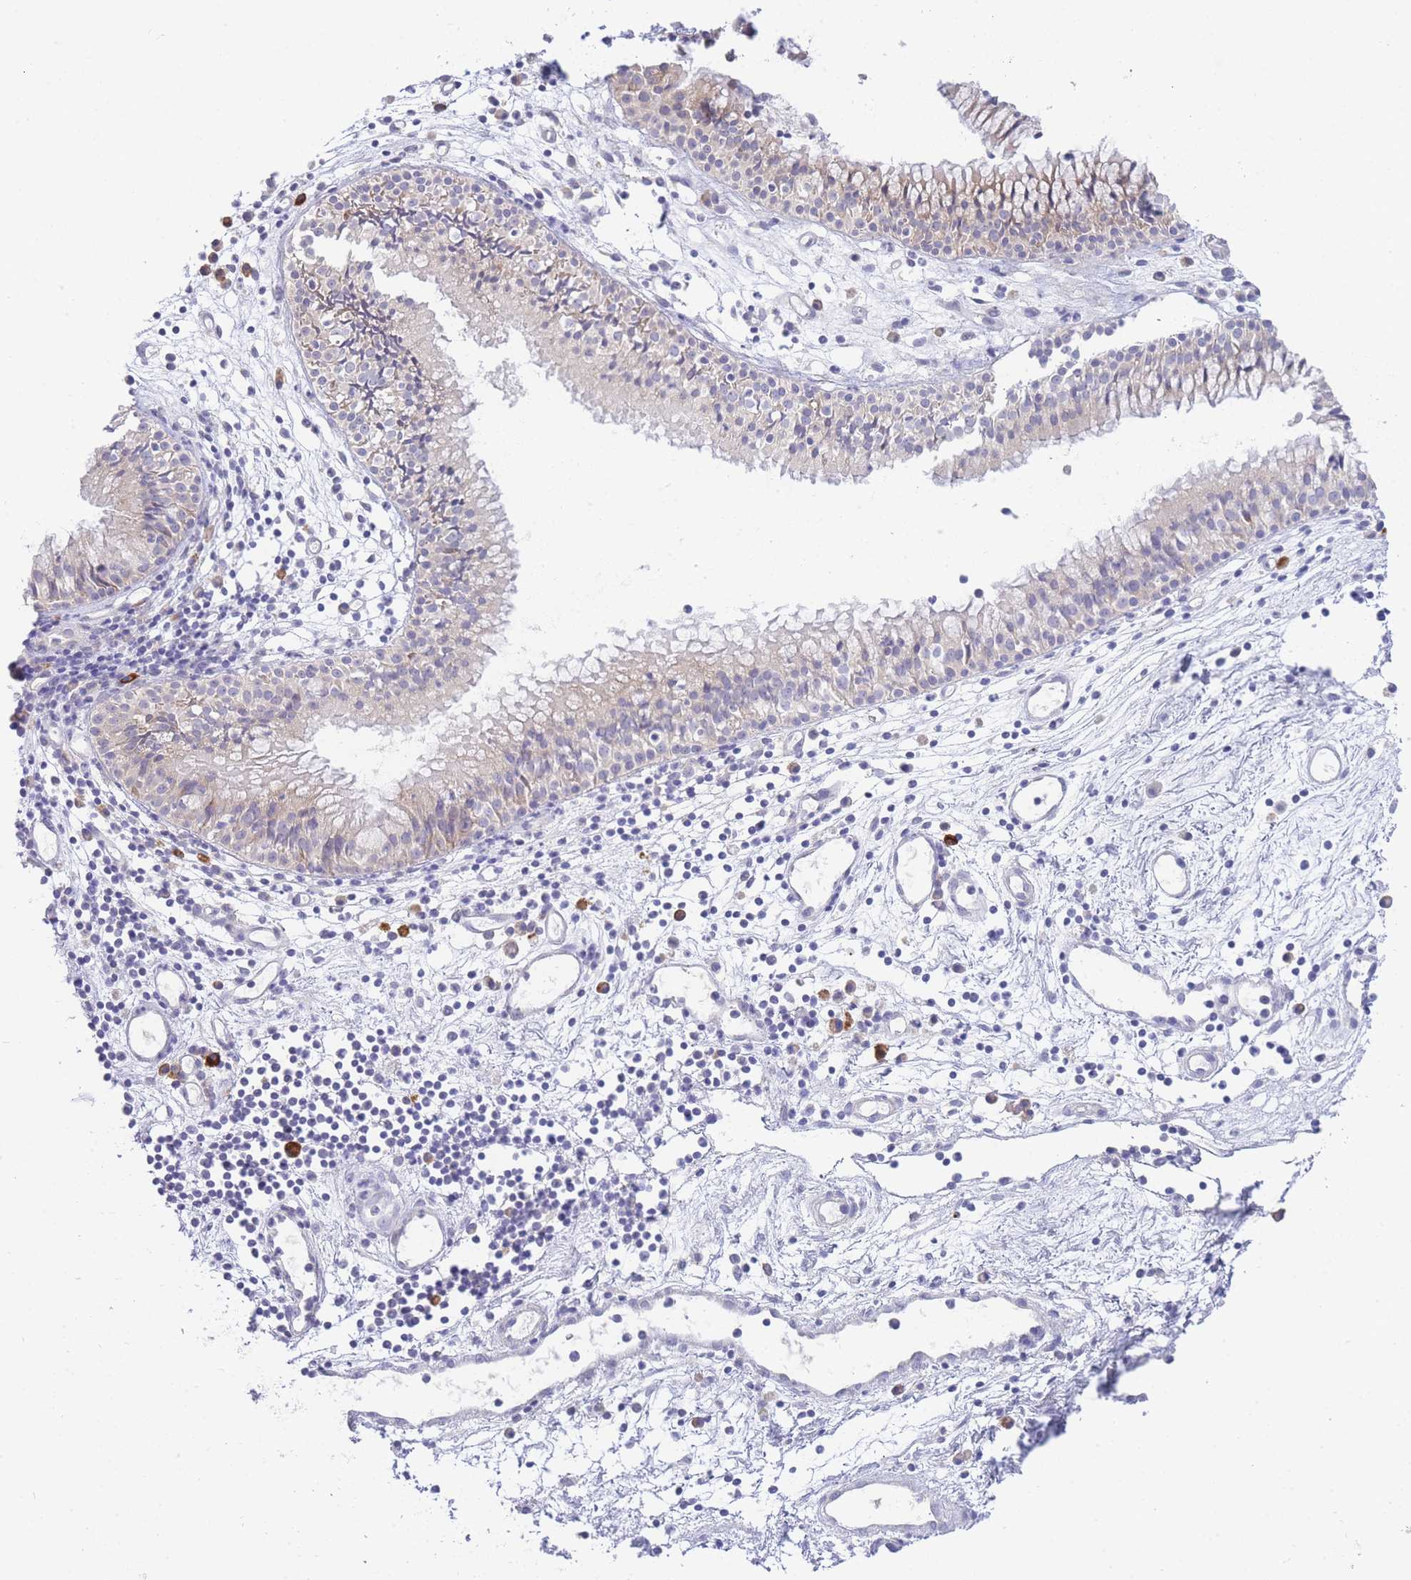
{"staining": {"intensity": "moderate", "quantity": "<25%", "location": "cytoplasmic/membranous"}, "tissue": "nasopharynx", "cell_type": "Respiratory epithelial cells", "image_type": "normal", "snomed": [{"axis": "morphology", "description": "Normal tissue, NOS"}, {"axis": "topography", "description": "Nasopharynx"}], "caption": "Nasopharynx stained with DAB (3,3'-diaminobenzidine) immunohistochemistry (IHC) reveals low levels of moderate cytoplasmic/membranous expression in about <25% of respiratory epithelial cells. The staining was performed using DAB, with brown indicating positive protein expression. Nuclei are stained blue with hematoxylin.", "gene": "ZNF510", "patient": {"sex": "male", "age": 82}}